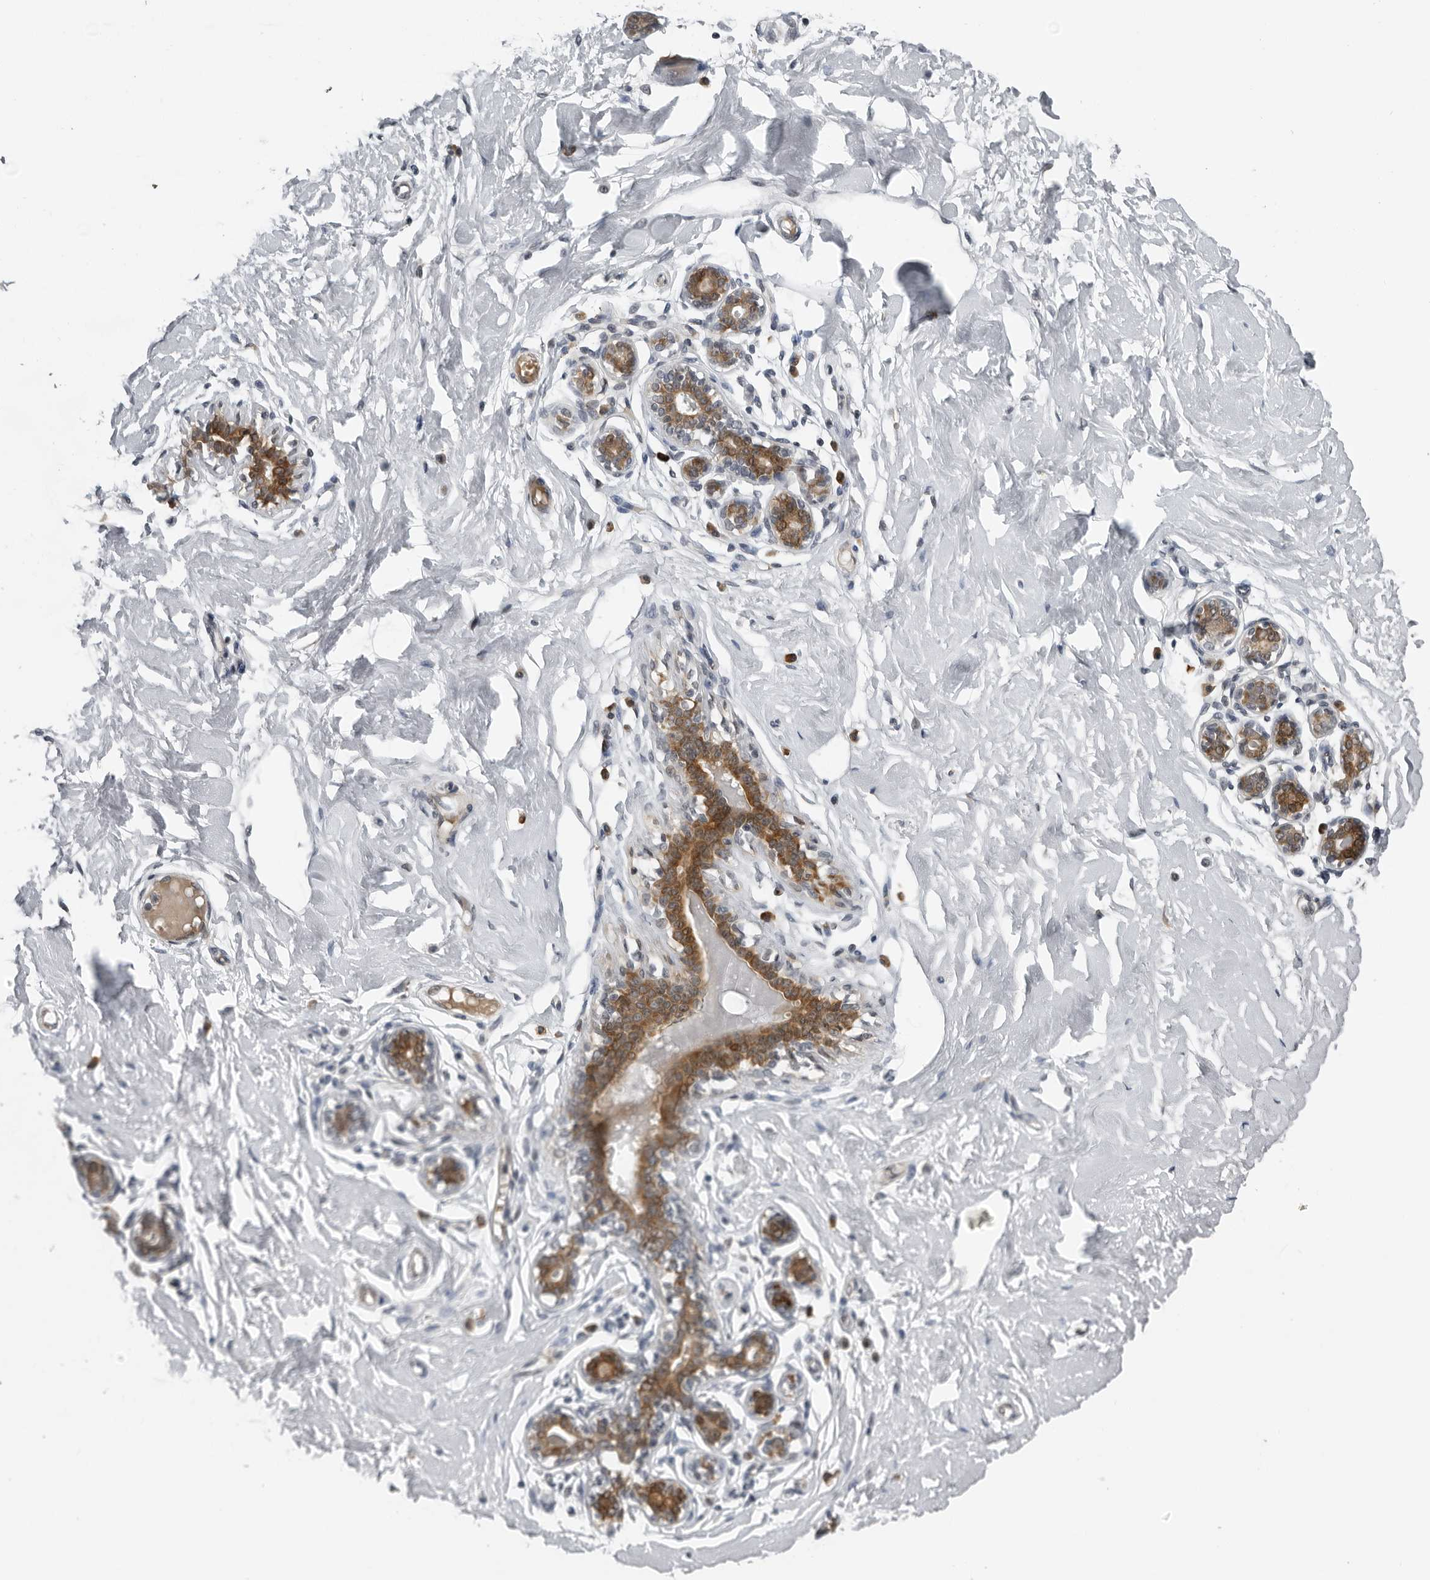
{"staining": {"intensity": "negative", "quantity": "none", "location": "none"}, "tissue": "breast", "cell_type": "Adipocytes", "image_type": "normal", "snomed": [{"axis": "morphology", "description": "Normal tissue, NOS"}, {"axis": "morphology", "description": "Adenoma, NOS"}, {"axis": "topography", "description": "Breast"}], "caption": "Immunohistochemistry image of benign breast: breast stained with DAB (3,3'-diaminobenzidine) exhibits no significant protein expression in adipocytes.", "gene": "ALPK2", "patient": {"sex": "female", "age": 23}}